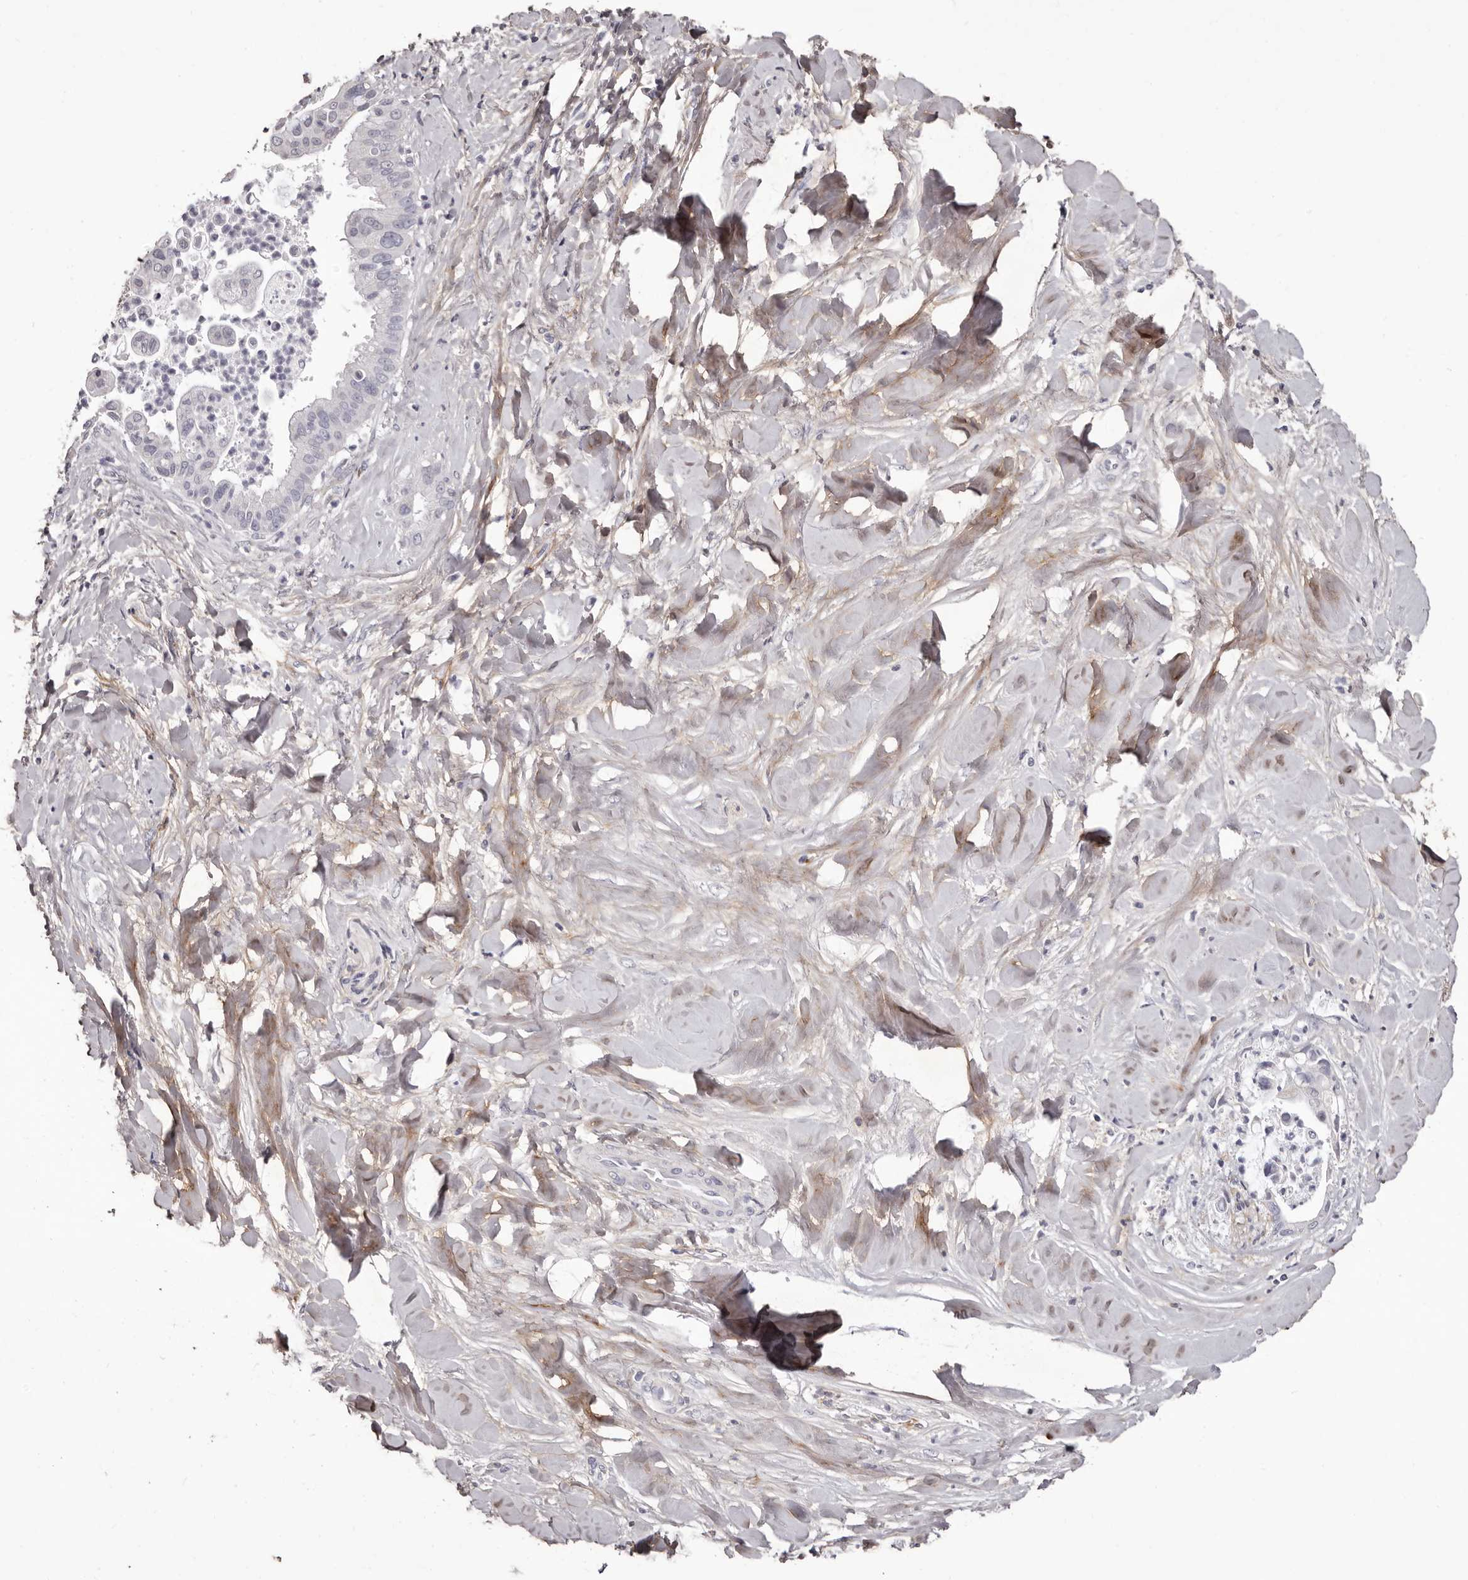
{"staining": {"intensity": "negative", "quantity": "none", "location": "none"}, "tissue": "liver cancer", "cell_type": "Tumor cells", "image_type": "cancer", "snomed": [{"axis": "morphology", "description": "Cholangiocarcinoma"}, {"axis": "topography", "description": "Liver"}], "caption": "A histopathology image of cholangiocarcinoma (liver) stained for a protein displays no brown staining in tumor cells.", "gene": "COL6A1", "patient": {"sex": "female", "age": 54}}